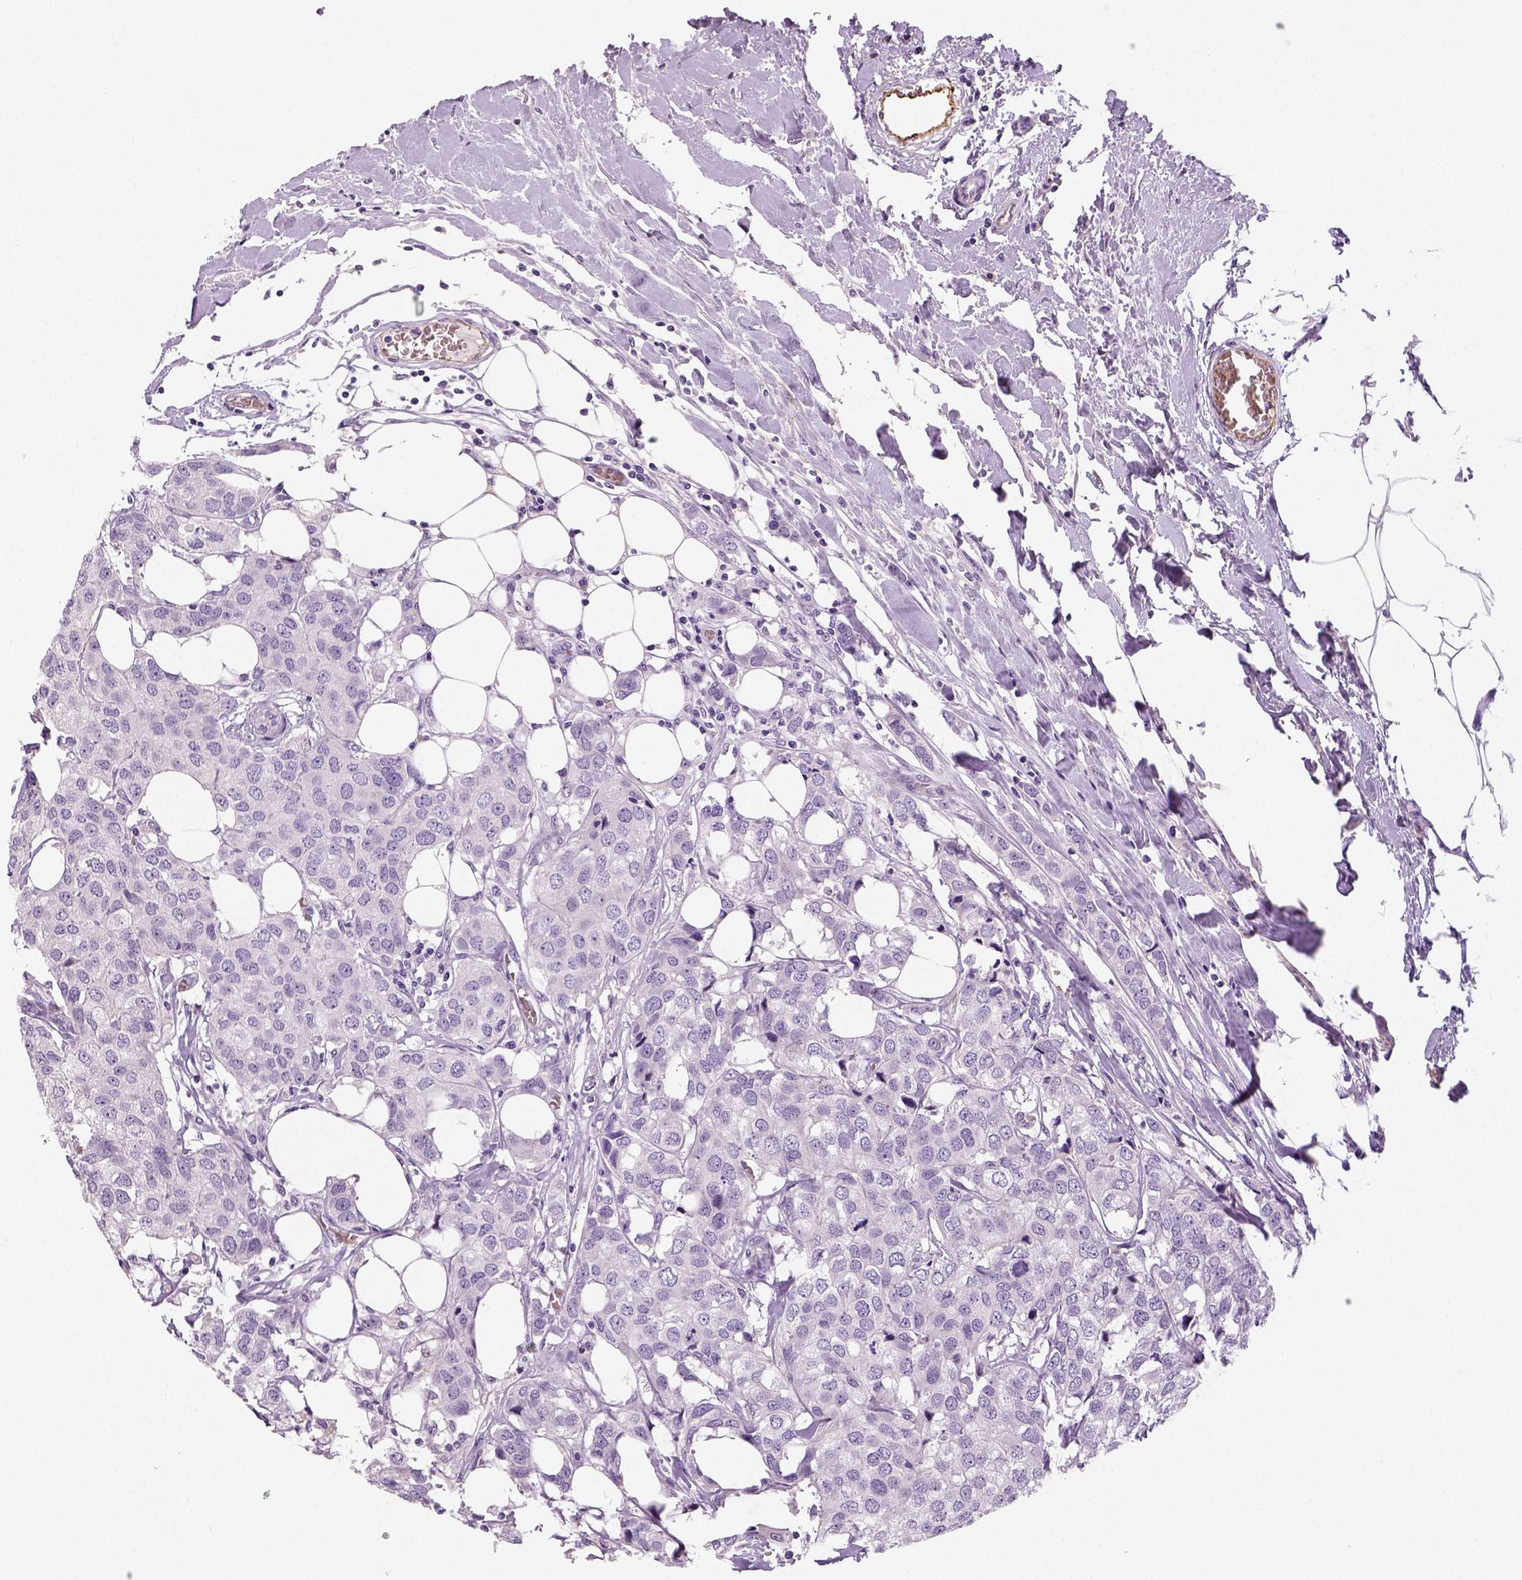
{"staining": {"intensity": "negative", "quantity": "none", "location": "none"}, "tissue": "breast cancer", "cell_type": "Tumor cells", "image_type": "cancer", "snomed": [{"axis": "morphology", "description": "Duct carcinoma"}, {"axis": "topography", "description": "Breast"}], "caption": "An image of infiltrating ductal carcinoma (breast) stained for a protein demonstrates no brown staining in tumor cells.", "gene": "TSPAN7", "patient": {"sex": "female", "age": 80}}